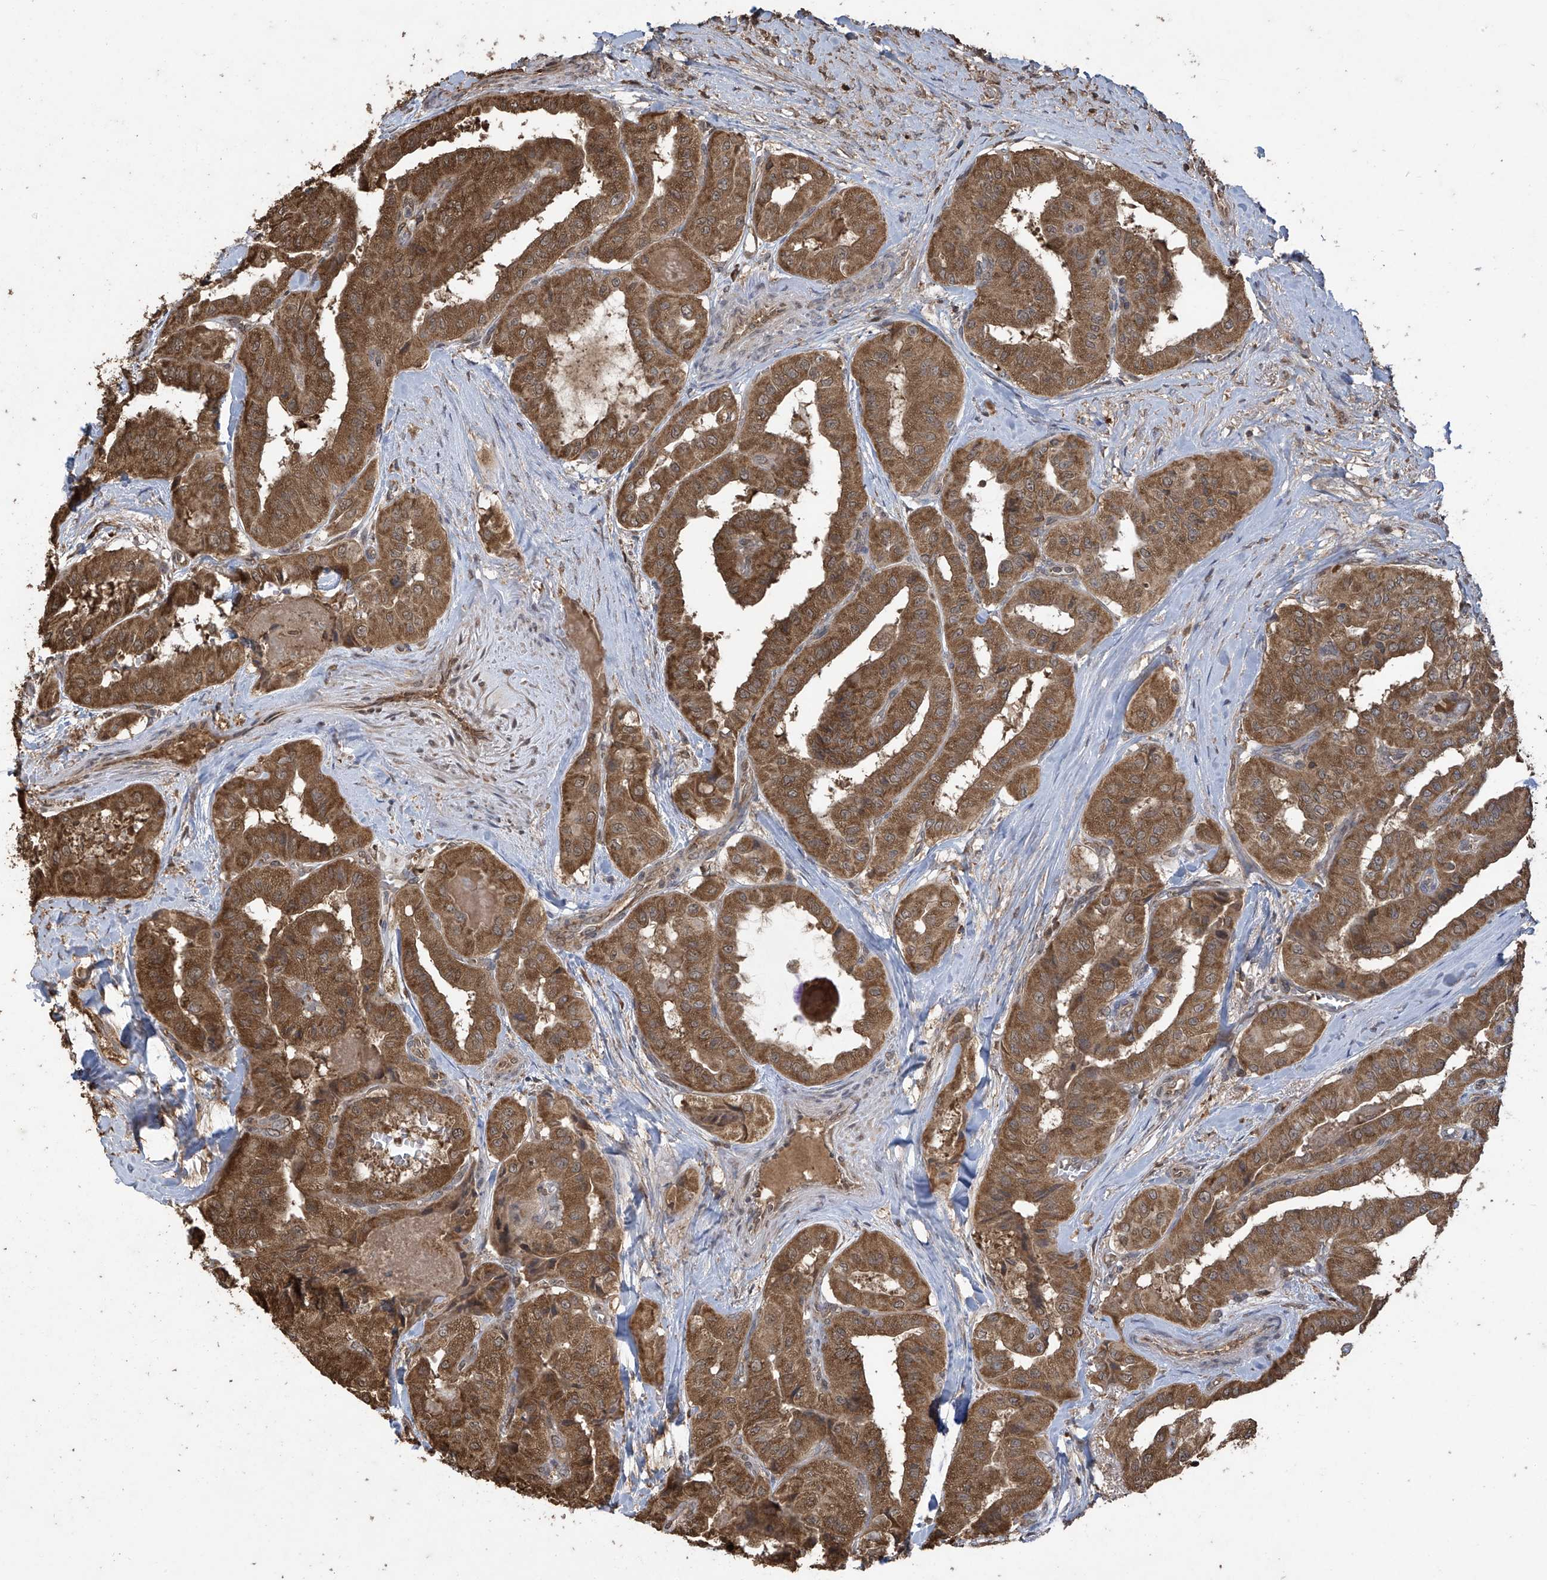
{"staining": {"intensity": "moderate", "quantity": ">75%", "location": "cytoplasmic/membranous"}, "tissue": "thyroid cancer", "cell_type": "Tumor cells", "image_type": "cancer", "snomed": [{"axis": "morphology", "description": "Papillary adenocarcinoma, NOS"}, {"axis": "topography", "description": "Thyroid gland"}], "caption": "Immunohistochemistry (IHC) image of human papillary adenocarcinoma (thyroid) stained for a protein (brown), which exhibits medium levels of moderate cytoplasmic/membranous positivity in approximately >75% of tumor cells.", "gene": "PNPT1", "patient": {"sex": "female", "age": 59}}